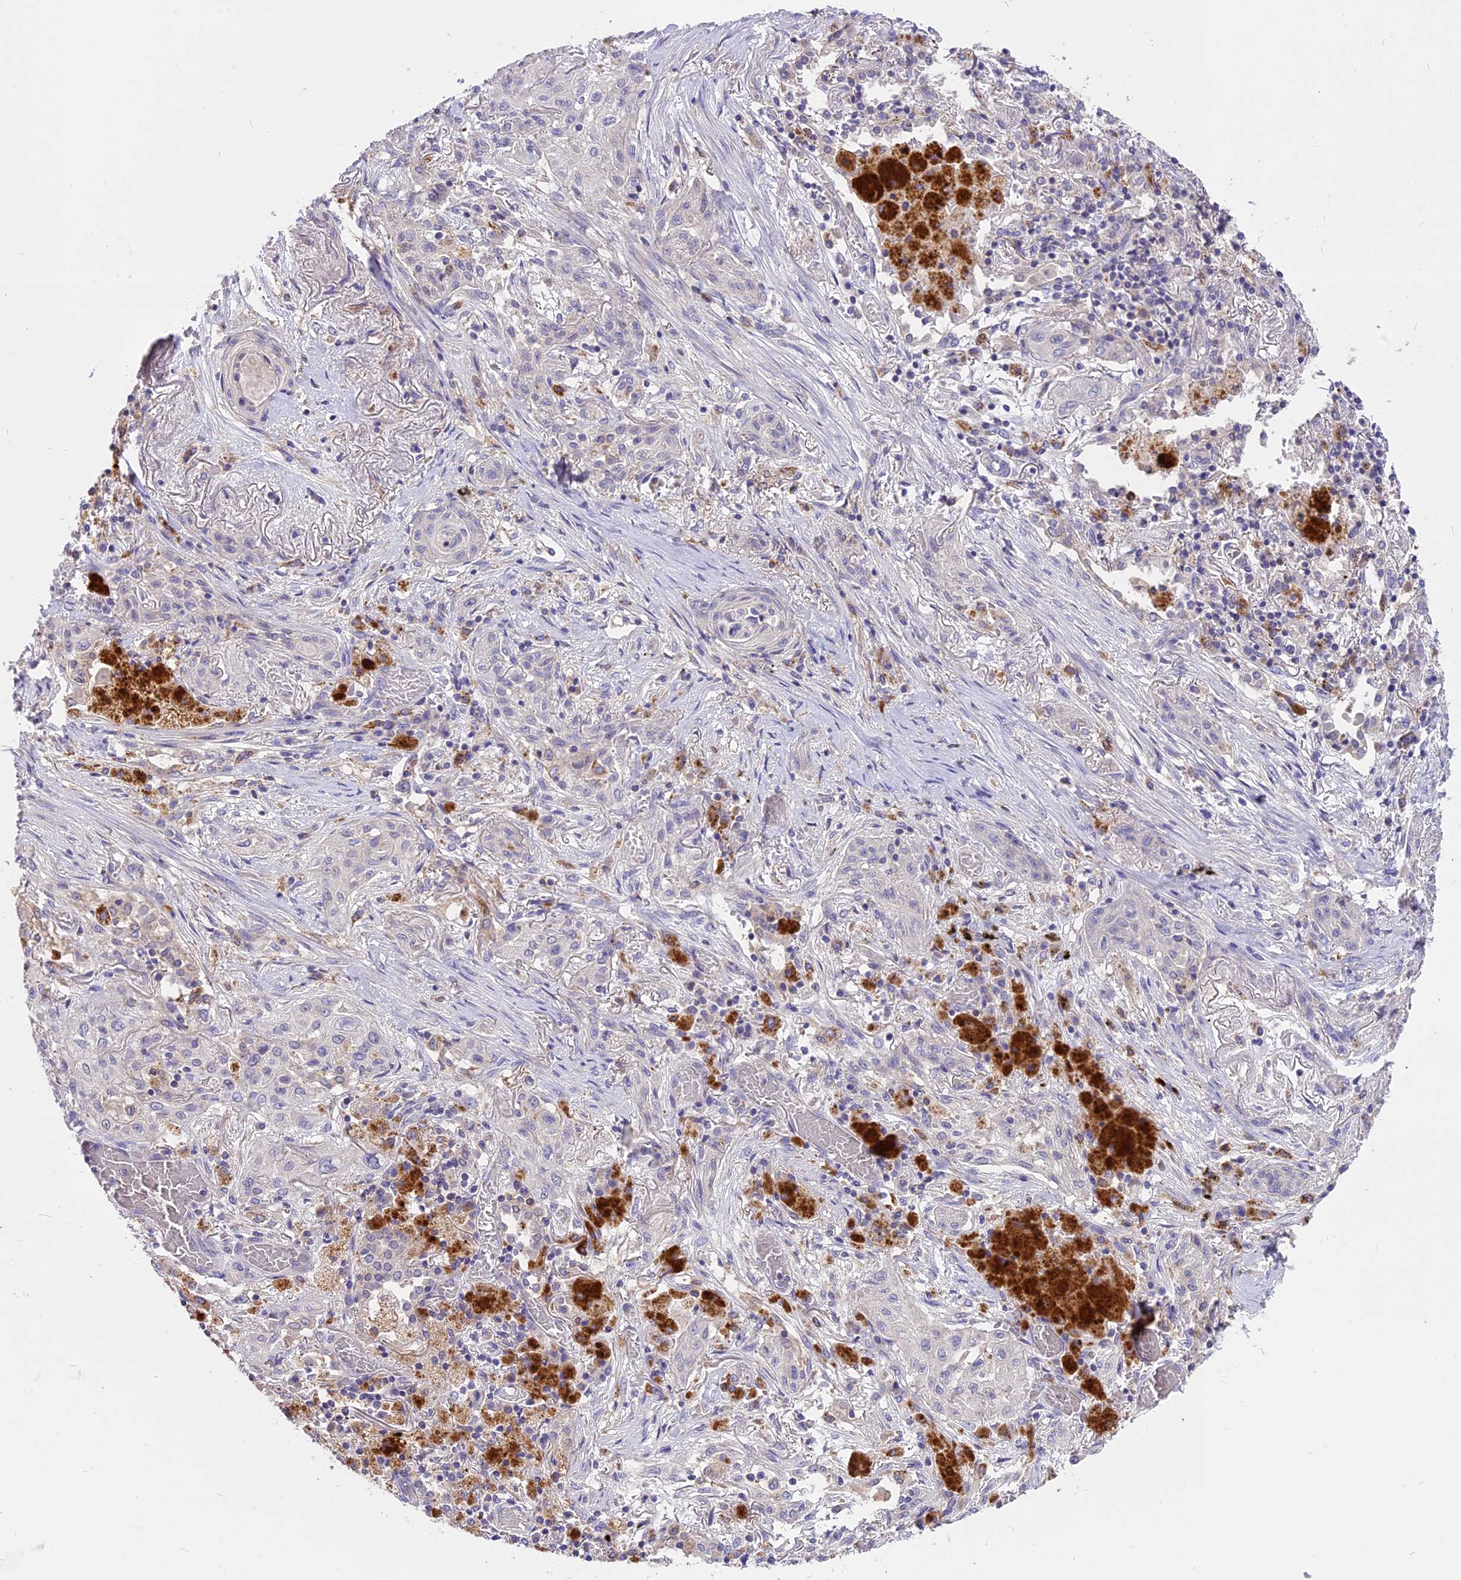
{"staining": {"intensity": "negative", "quantity": "none", "location": "none"}, "tissue": "lung cancer", "cell_type": "Tumor cells", "image_type": "cancer", "snomed": [{"axis": "morphology", "description": "Squamous cell carcinoma, NOS"}, {"axis": "topography", "description": "Lung"}], "caption": "This is a micrograph of immunohistochemistry (IHC) staining of lung cancer, which shows no staining in tumor cells.", "gene": "LYPD6", "patient": {"sex": "female", "age": 47}}